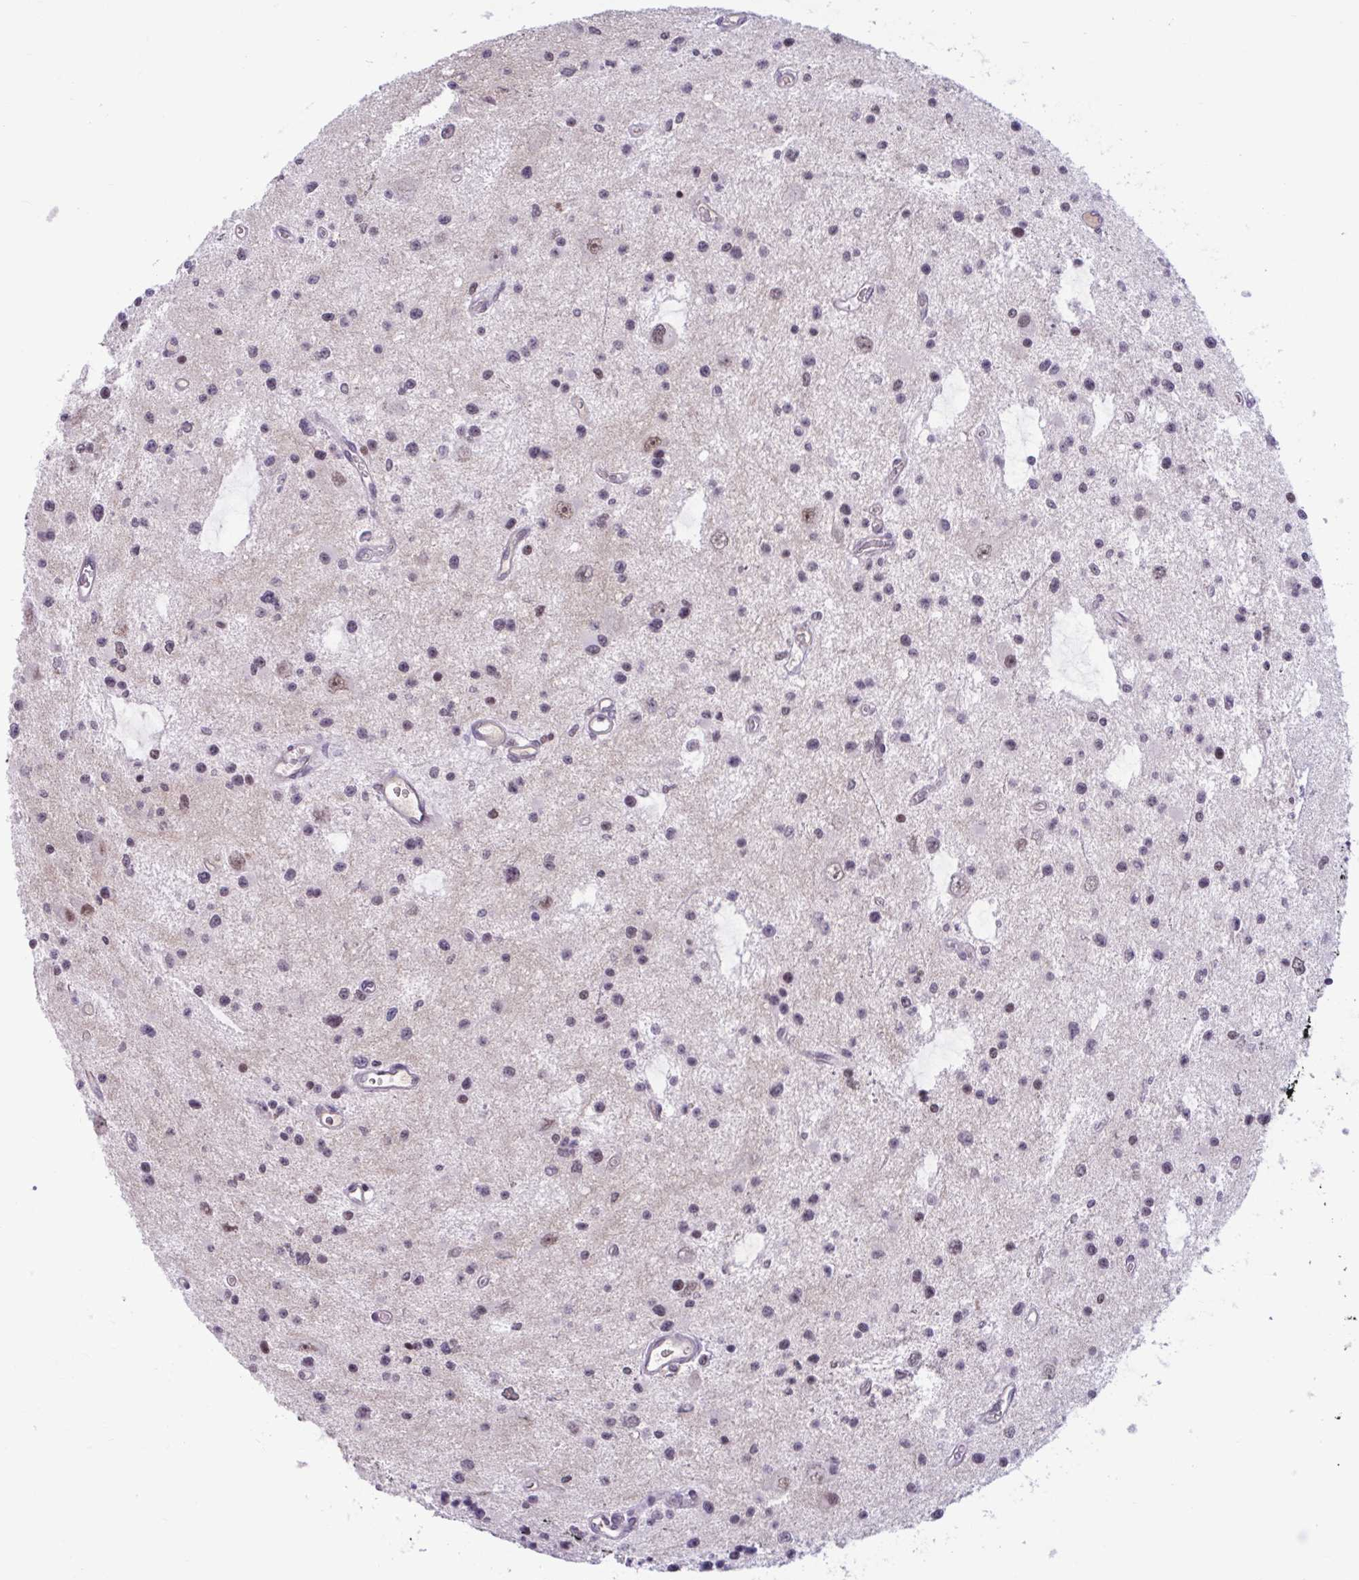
{"staining": {"intensity": "weak", "quantity": "<25%", "location": "nuclear"}, "tissue": "glioma", "cell_type": "Tumor cells", "image_type": "cancer", "snomed": [{"axis": "morphology", "description": "Glioma, malignant, Low grade"}, {"axis": "topography", "description": "Brain"}], "caption": "An IHC photomicrograph of malignant glioma (low-grade) is shown. There is no staining in tumor cells of malignant glioma (low-grade). (Stains: DAB IHC with hematoxylin counter stain, Microscopy: brightfield microscopy at high magnification).", "gene": "TTC7B", "patient": {"sex": "male", "age": 43}}